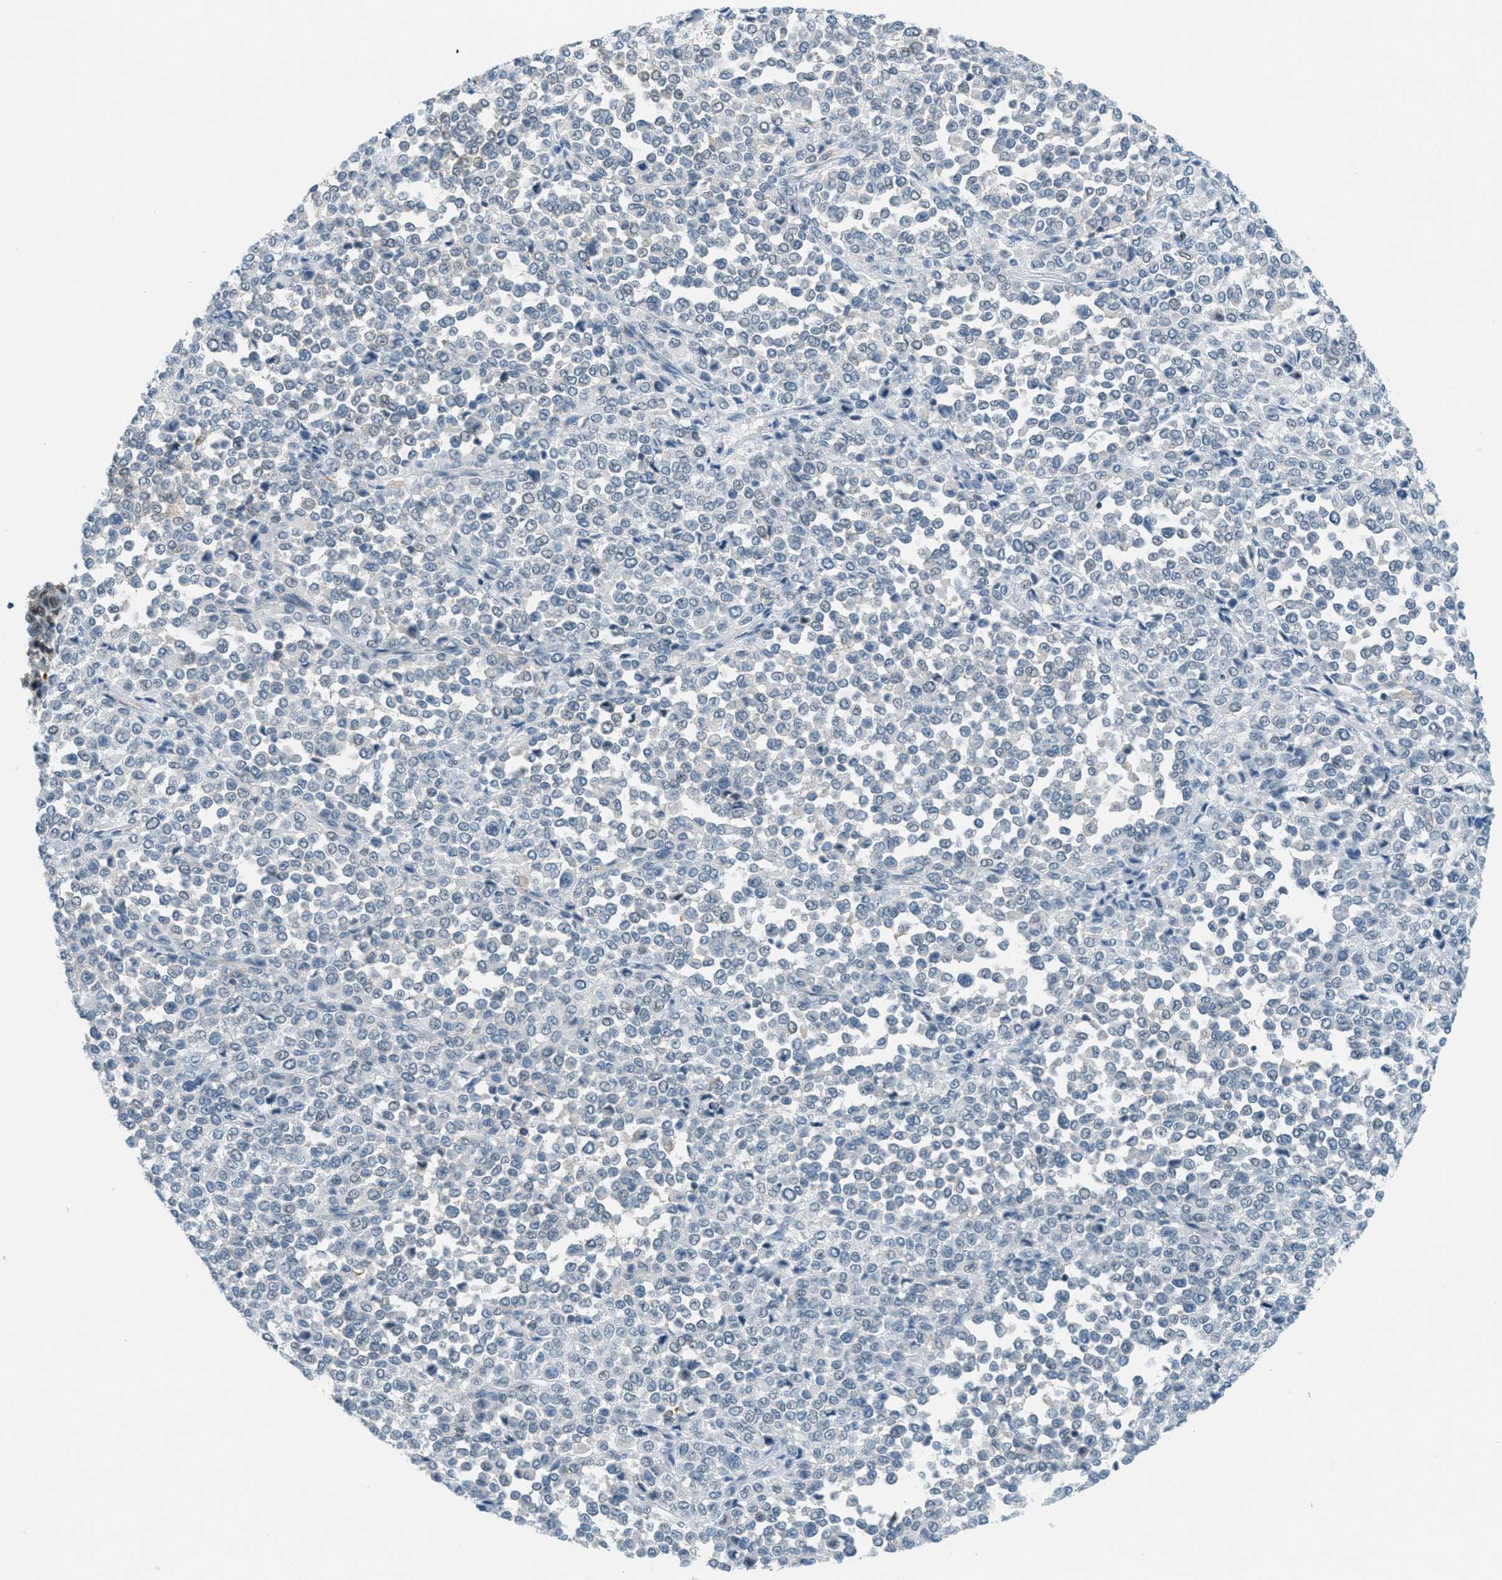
{"staining": {"intensity": "negative", "quantity": "none", "location": "none"}, "tissue": "melanoma", "cell_type": "Tumor cells", "image_type": "cancer", "snomed": [{"axis": "morphology", "description": "Malignant melanoma, Metastatic site"}, {"axis": "topography", "description": "Pancreas"}], "caption": "Immunohistochemical staining of human melanoma demonstrates no significant expression in tumor cells. (Immunohistochemistry (ihc), brightfield microscopy, high magnification).", "gene": "FYN", "patient": {"sex": "female", "age": 30}}